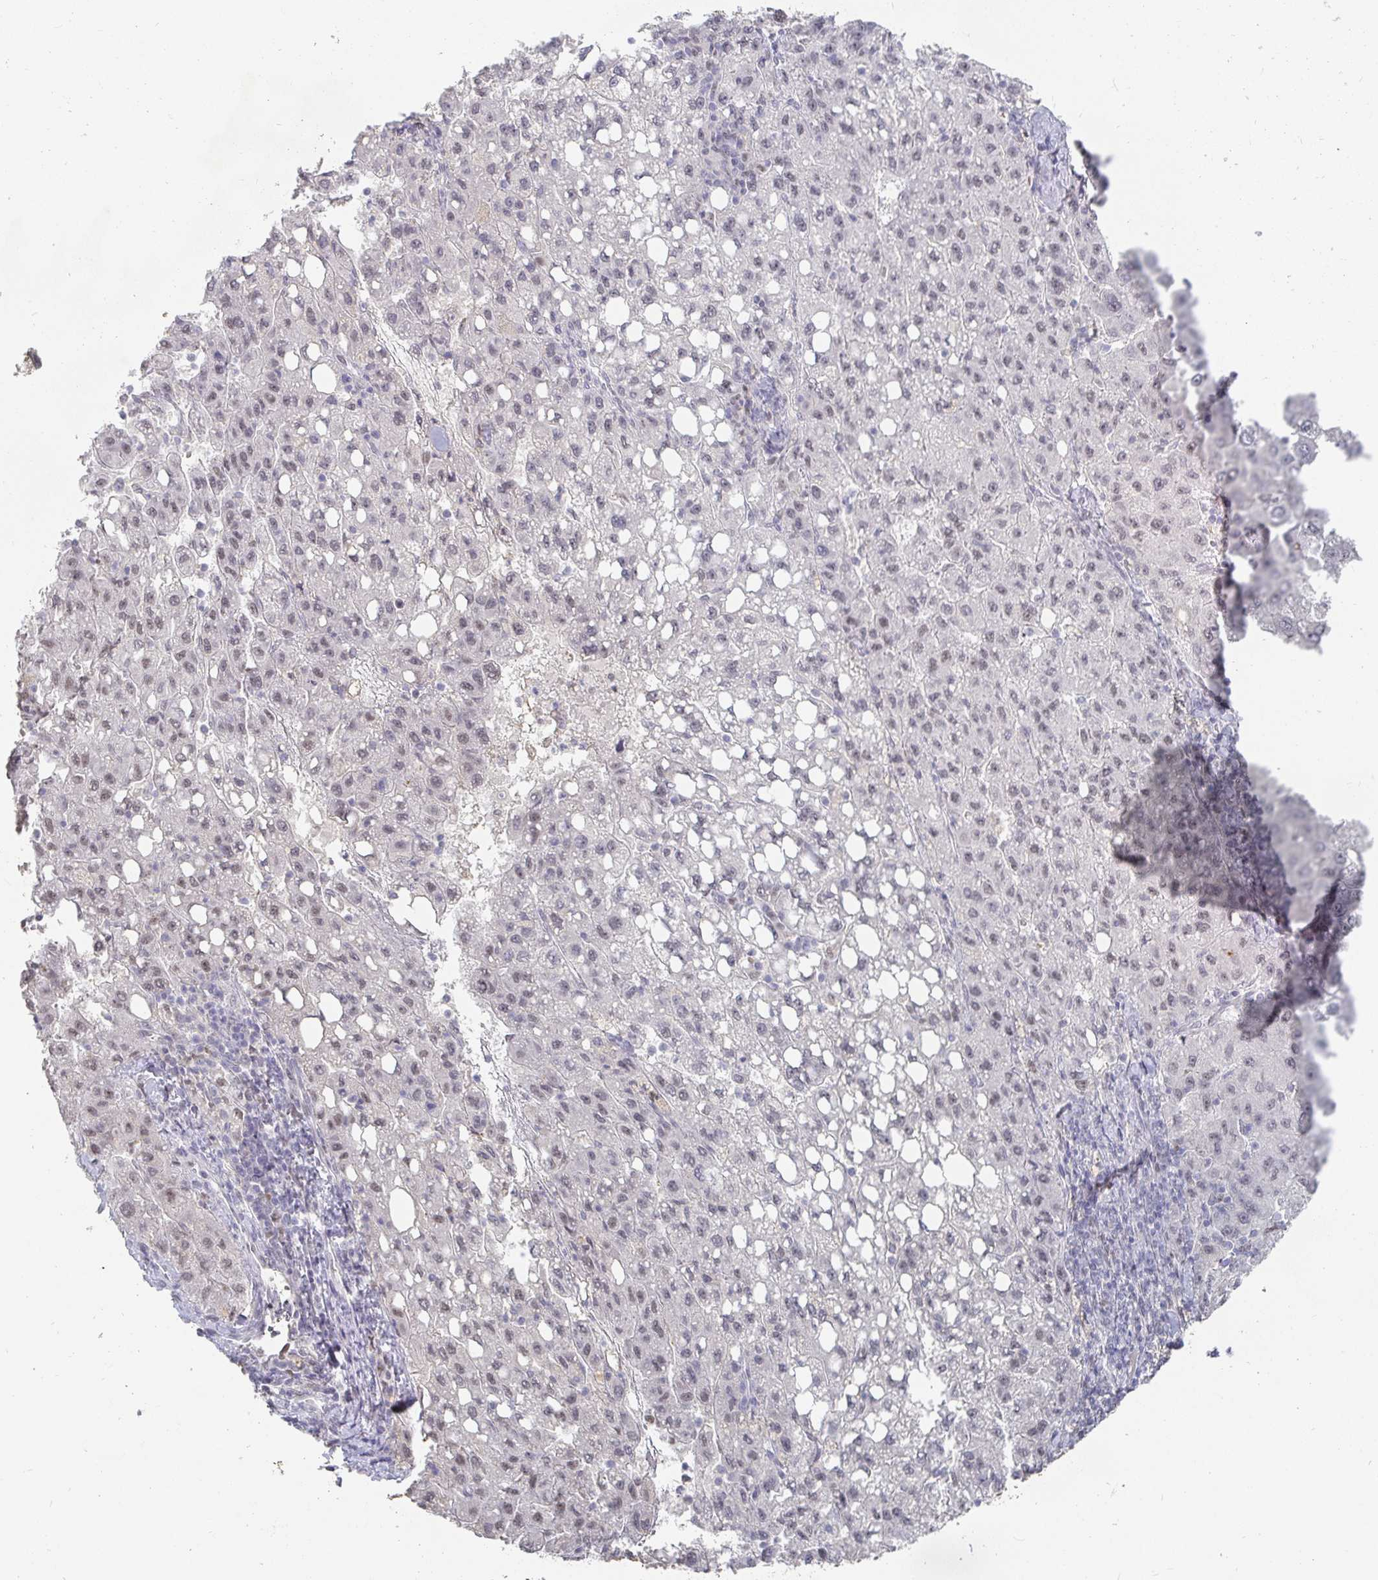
{"staining": {"intensity": "negative", "quantity": "none", "location": "none"}, "tissue": "liver cancer", "cell_type": "Tumor cells", "image_type": "cancer", "snomed": [{"axis": "morphology", "description": "Carcinoma, Hepatocellular, NOS"}, {"axis": "topography", "description": "Liver"}], "caption": "This histopathology image is of liver cancer (hepatocellular carcinoma) stained with immunohistochemistry (IHC) to label a protein in brown with the nuclei are counter-stained blue. There is no staining in tumor cells. Nuclei are stained in blue.", "gene": "RCOR1", "patient": {"sex": "female", "age": 82}}